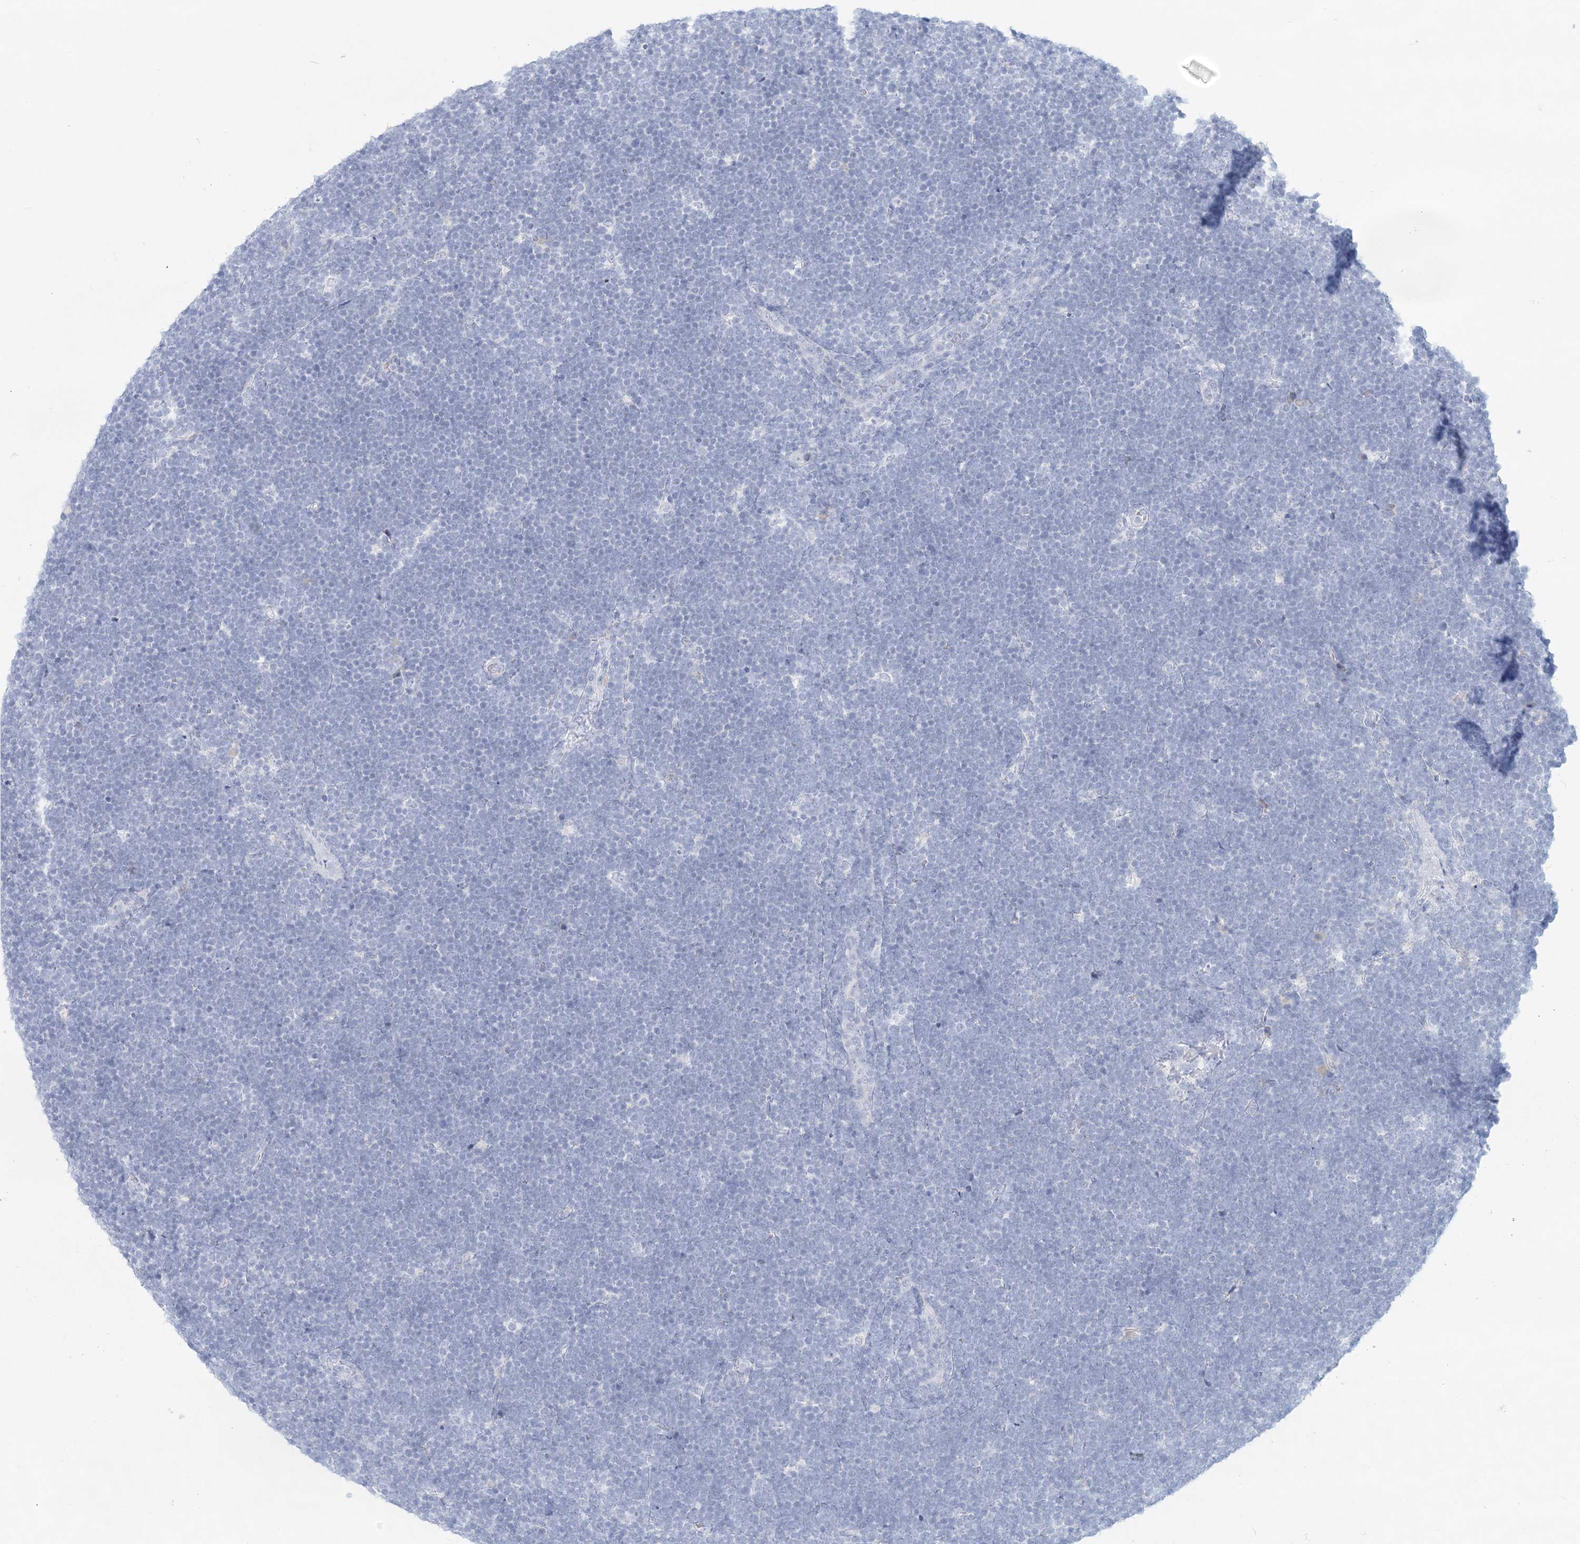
{"staining": {"intensity": "negative", "quantity": "none", "location": "none"}, "tissue": "lymphoma", "cell_type": "Tumor cells", "image_type": "cancer", "snomed": [{"axis": "morphology", "description": "Malignant lymphoma, non-Hodgkin's type, High grade"}, {"axis": "topography", "description": "Lymph node"}], "caption": "Protein analysis of malignant lymphoma, non-Hodgkin's type (high-grade) exhibits no significant expression in tumor cells.", "gene": "CSN1S1", "patient": {"sex": "male", "age": 13}}